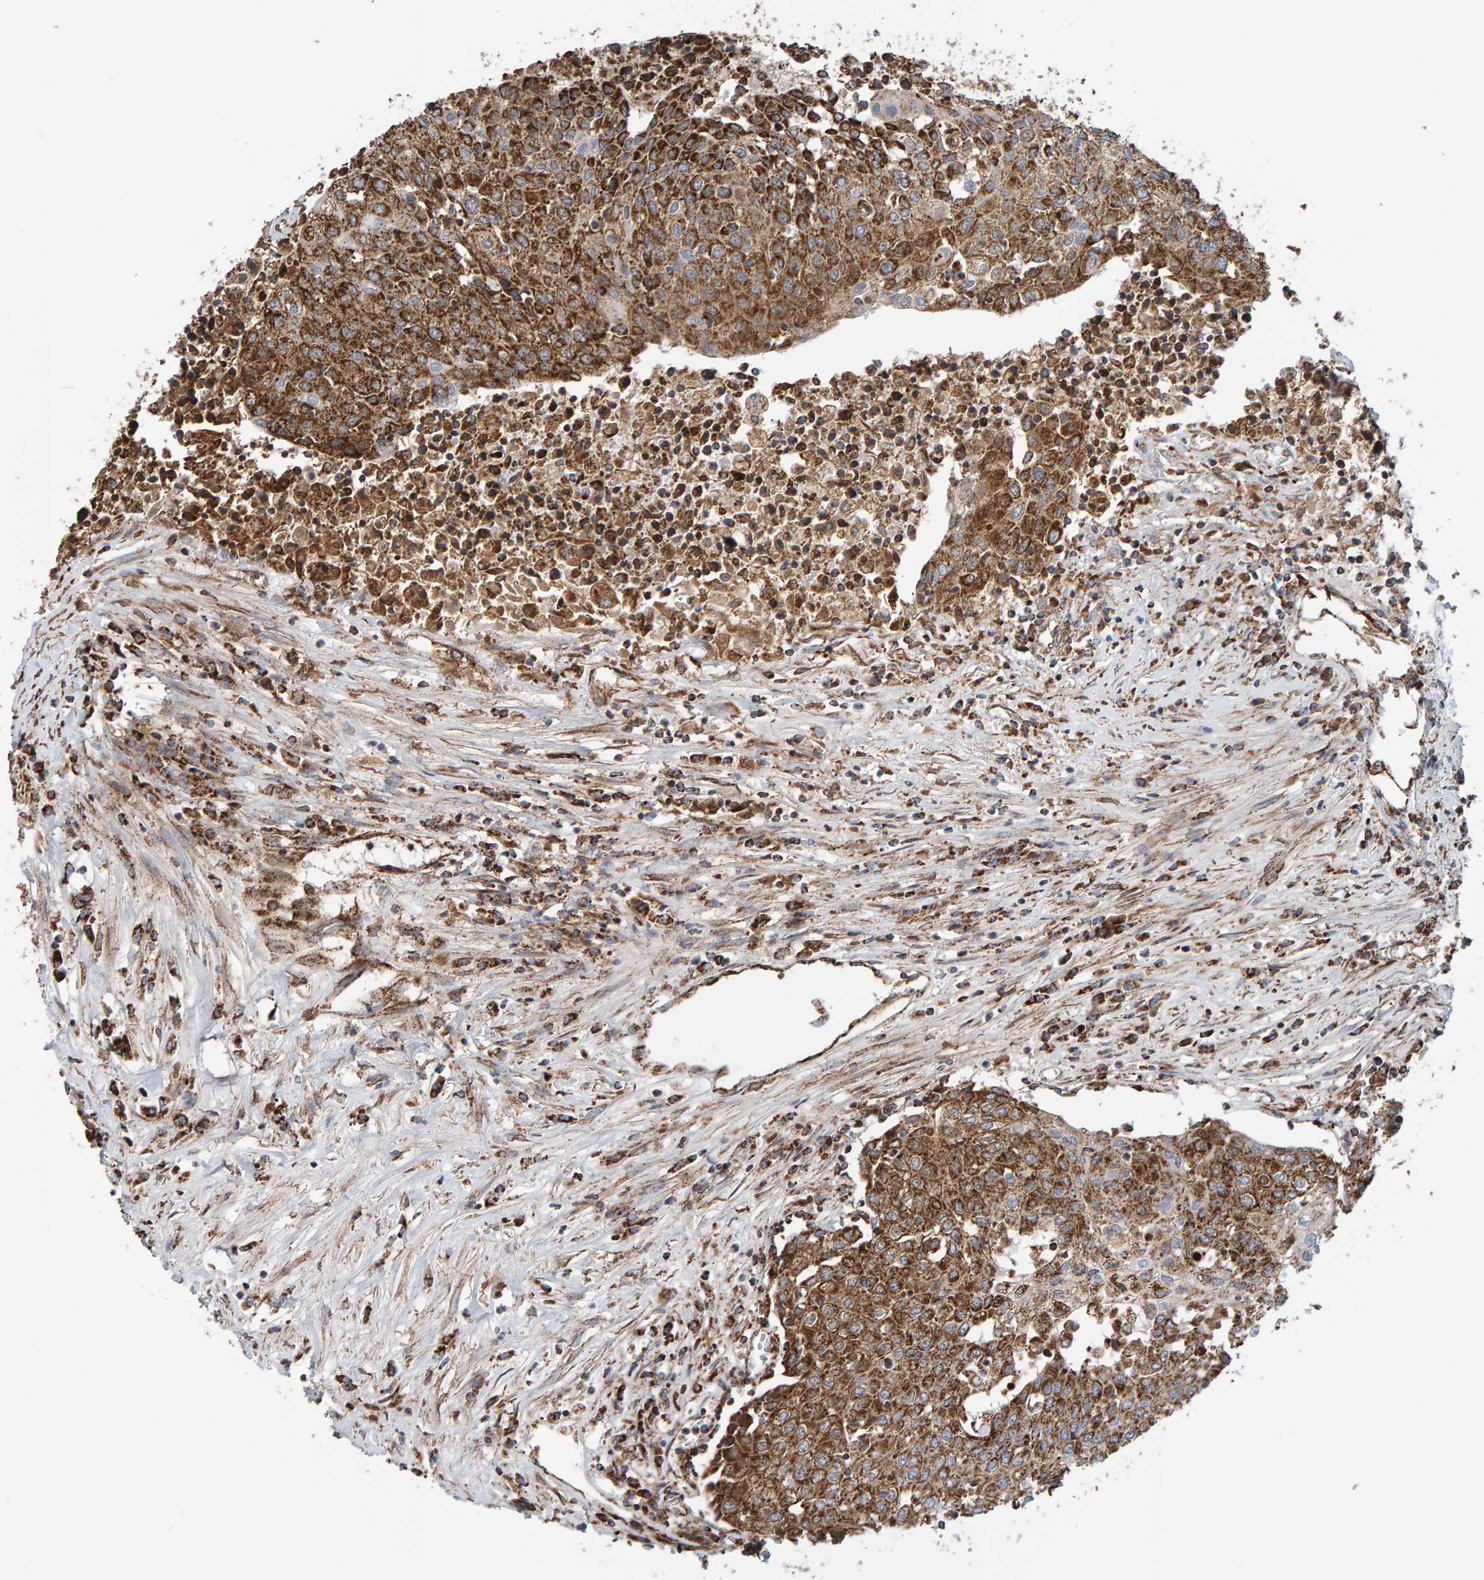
{"staining": {"intensity": "strong", "quantity": ">75%", "location": "cytoplasmic/membranous"}, "tissue": "urothelial cancer", "cell_type": "Tumor cells", "image_type": "cancer", "snomed": [{"axis": "morphology", "description": "Urothelial carcinoma, High grade"}, {"axis": "topography", "description": "Urinary bladder"}], "caption": "A histopathology image of urothelial cancer stained for a protein displays strong cytoplasmic/membranous brown staining in tumor cells.", "gene": "MRPL45", "patient": {"sex": "female", "age": 85}}